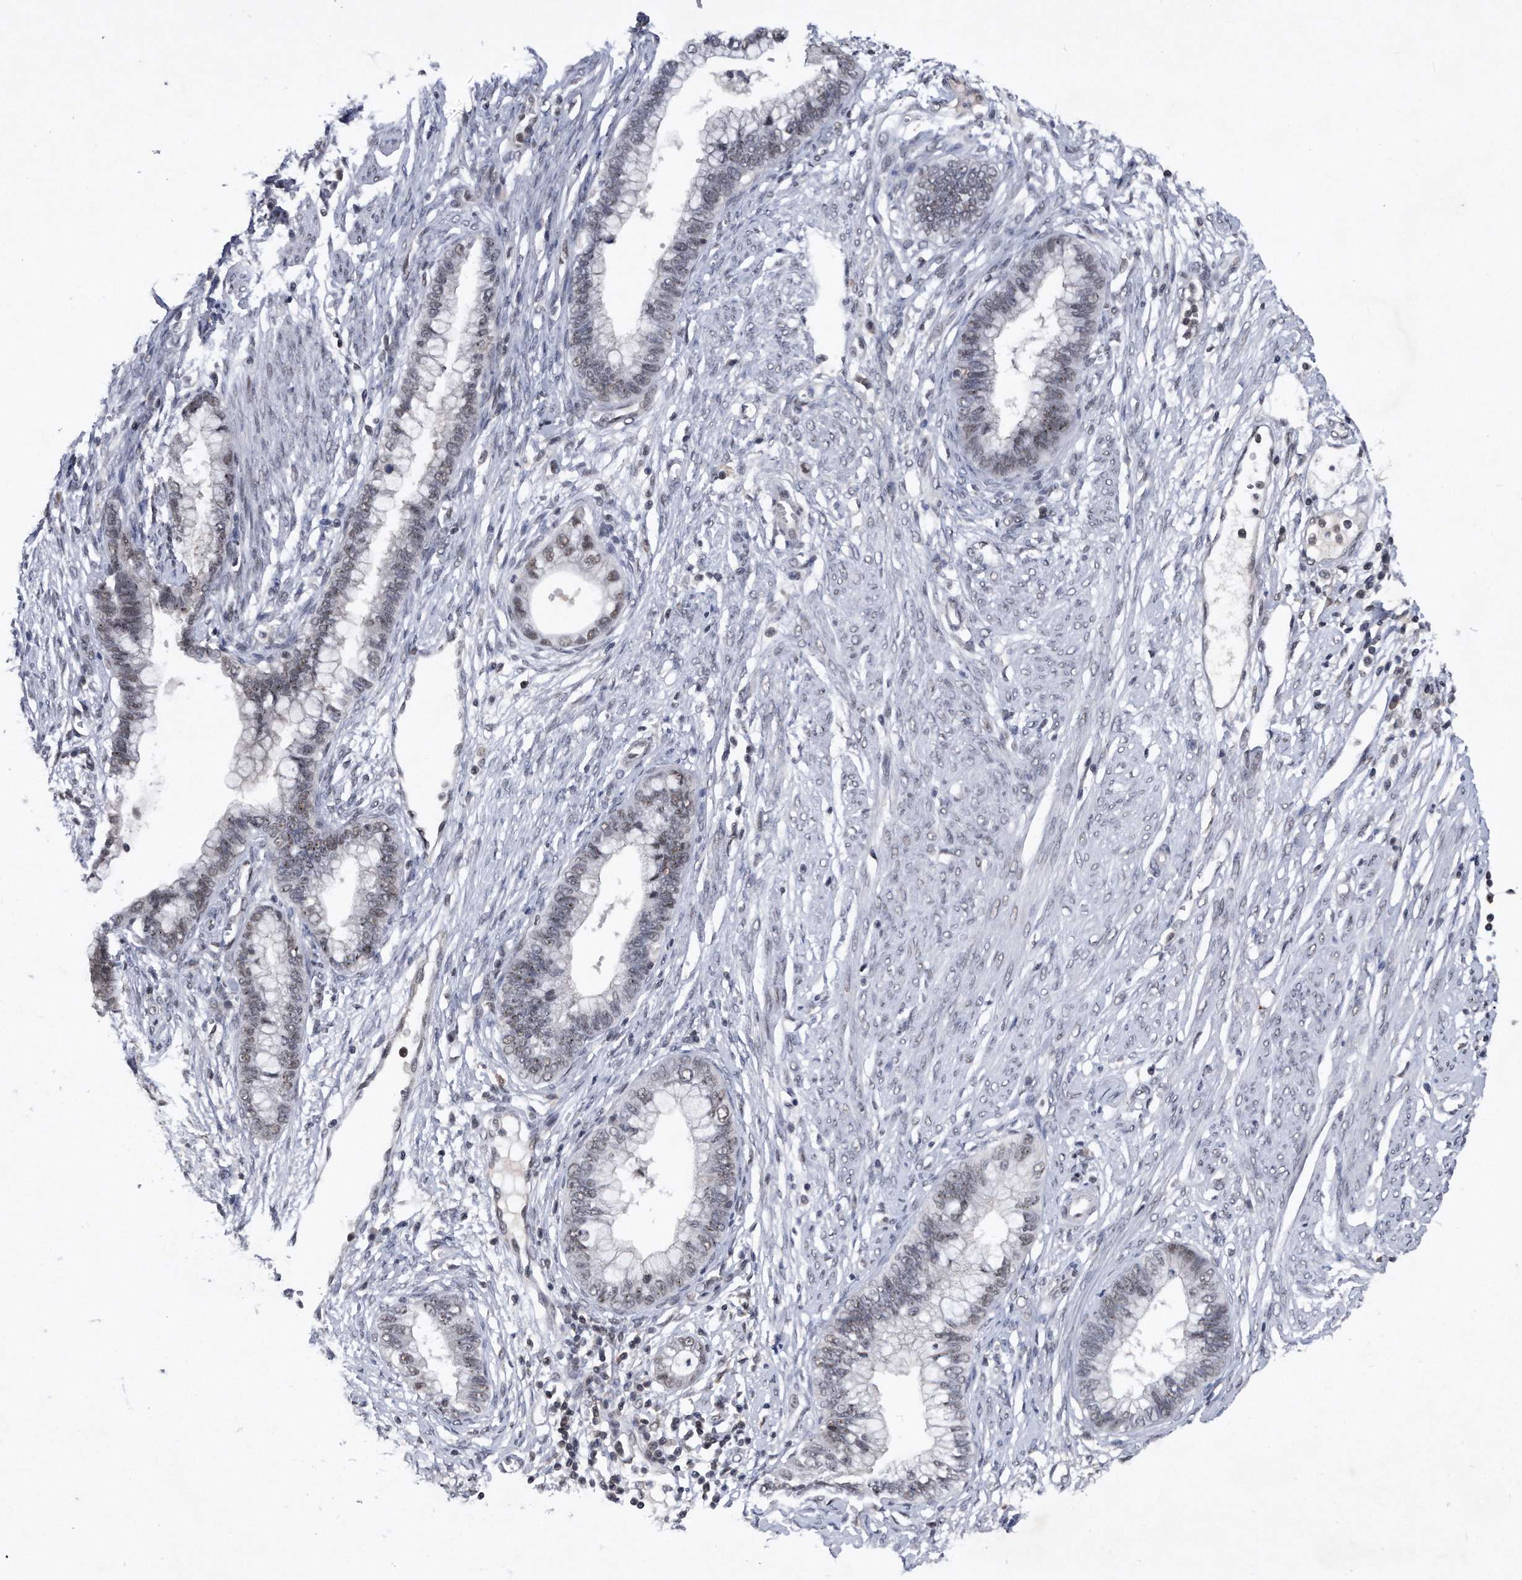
{"staining": {"intensity": "weak", "quantity": "<25%", "location": "nuclear"}, "tissue": "cervical cancer", "cell_type": "Tumor cells", "image_type": "cancer", "snomed": [{"axis": "morphology", "description": "Adenocarcinoma, NOS"}, {"axis": "topography", "description": "Cervix"}], "caption": "Immunohistochemistry image of neoplastic tissue: cervical cancer (adenocarcinoma) stained with DAB (3,3'-diaminobenzidine) shows no significant protein expression in tumor cells. The staining is performed using DAB (3,3'-diaminobenzidine) brown chromogen with nuclei counter-stained in using hematoxylin.", "gene": "VIRMA", "patient": {"sex": "female", "age": 44}}